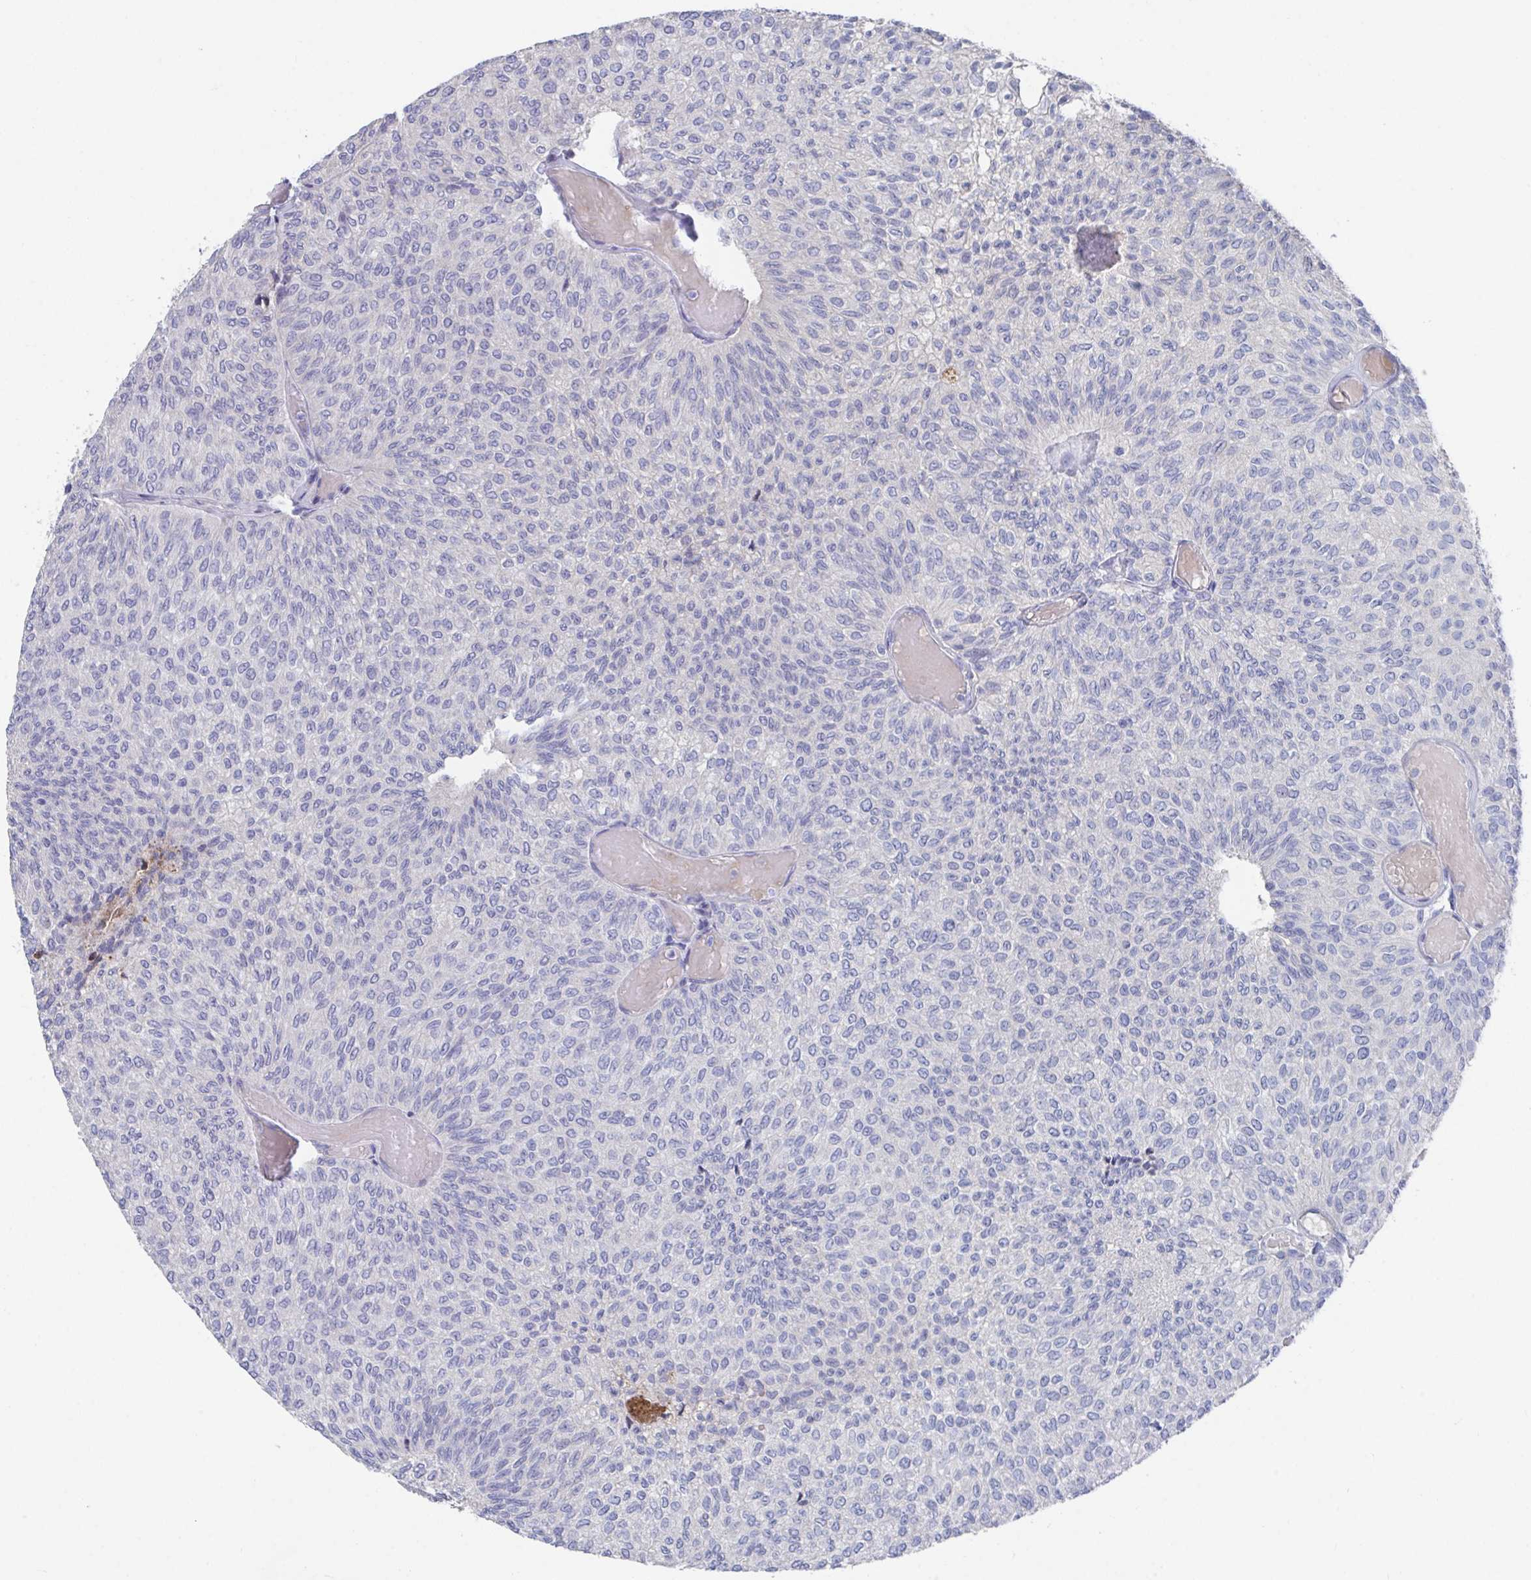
{"staining": {"intensity": "negative", "quantity": "none", "location": "none"}, "tissue": "urothelial cancer", "cell_type": "Tumor cells", "image_type": "cancer", "snomed": [{"axis": "morphology", "description": "Urothelial carcinoma, Low grade"}, {"axis": "topography", "description": "Urinary bladder"}], "caption": "A photomicrograph of urothelial cancer stained for a protein reveals no brown staining in tumor cells. Brightfield microscopy of IHC stained with DAB (3,3'-diaminobenzidine) (brown) and hematoxylin (blue), captured at high magnification.", "gene": "KCNK5", "patient": {"sex": "male", "age": 78}}